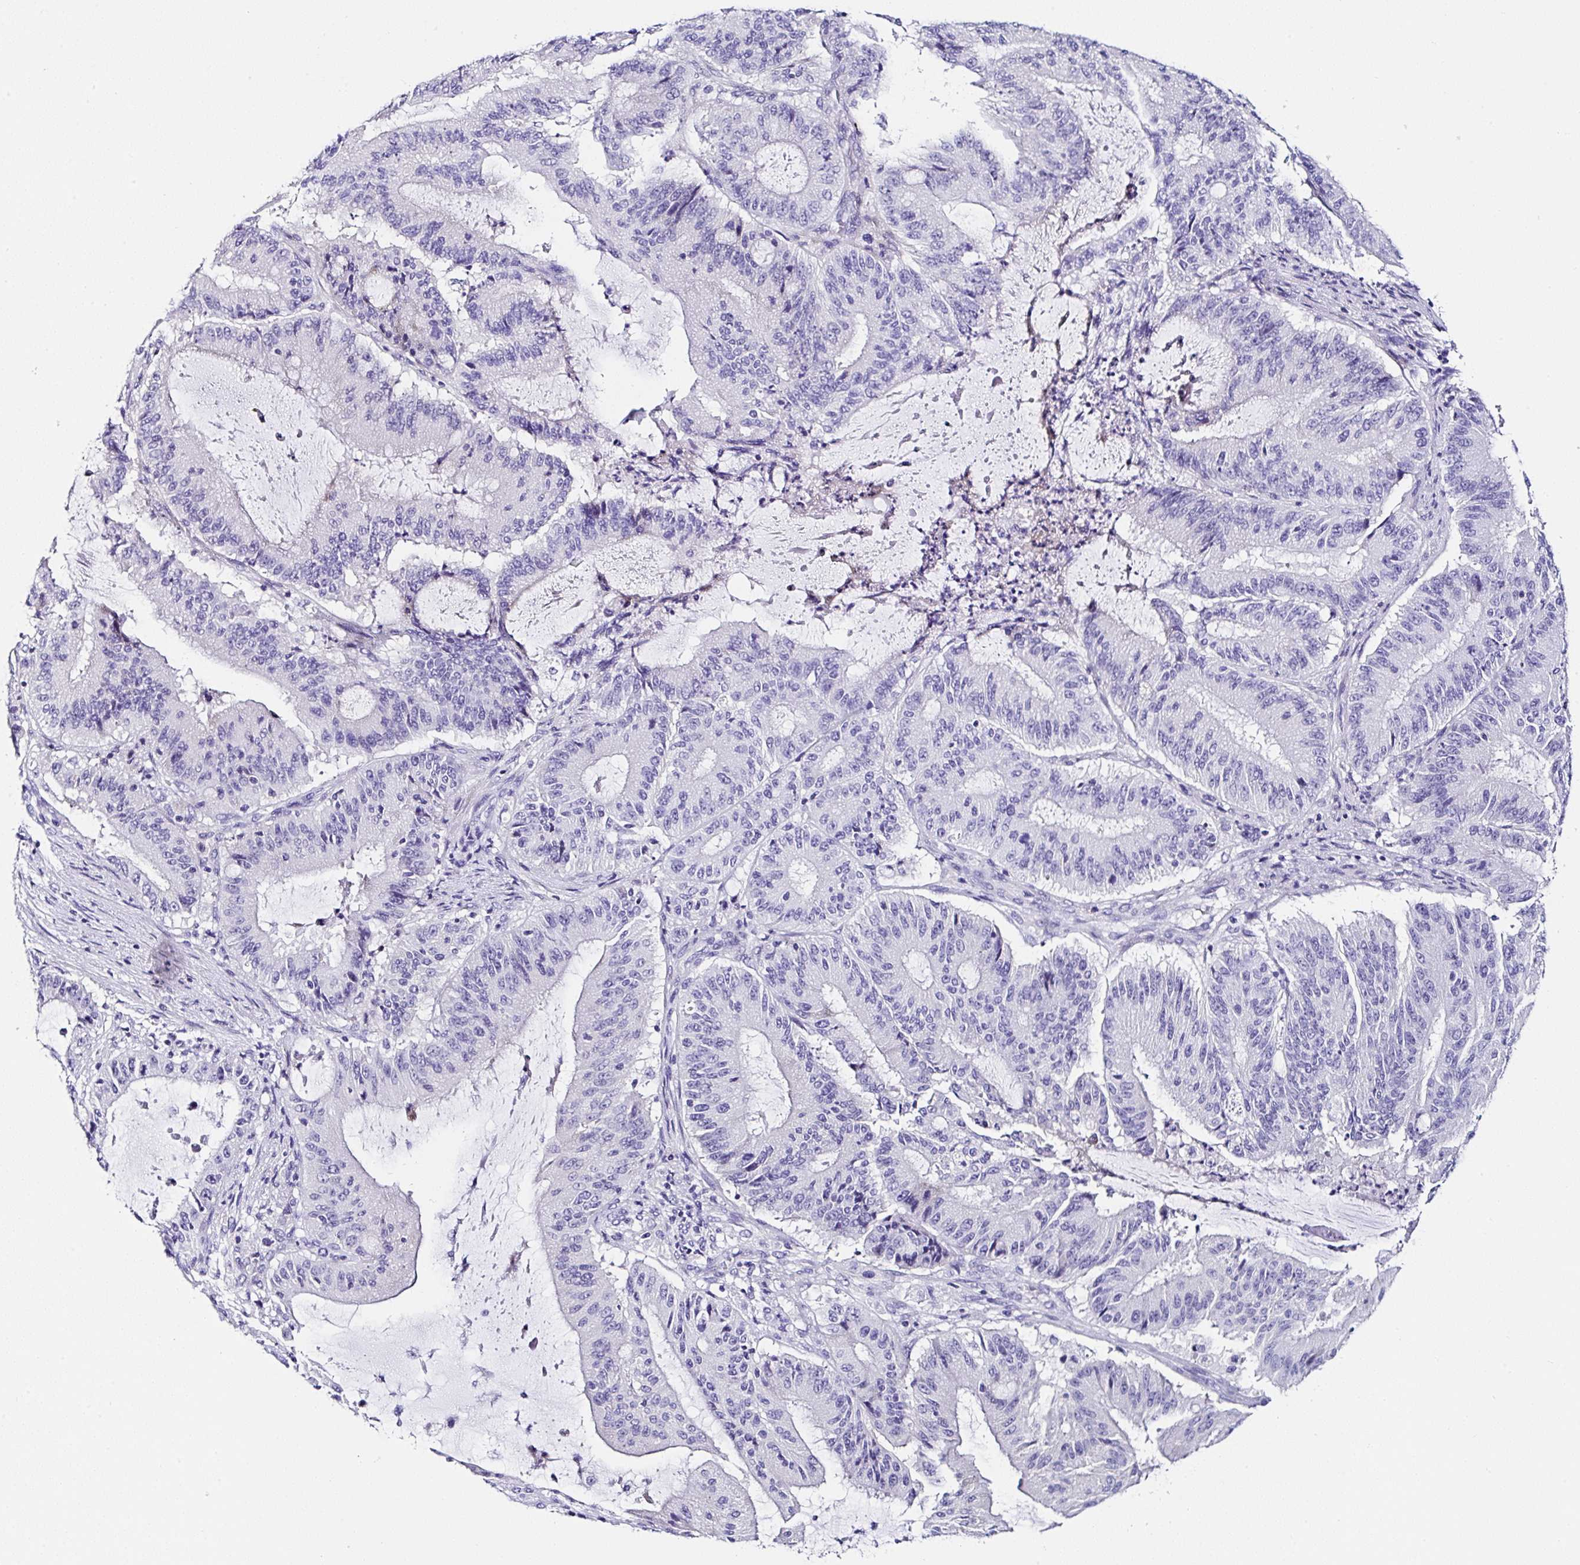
{"staining": {"intensity": "negative", "quantity": "none", "location": "none"}, "tissue": "liver cancer", "cell_type": "Tumor cells", "image_type": "cancer", "snomed": [{"axis": "morphology", "description": "Normal tissue, NOS"}, {"axis": "morphology", "description": "Cholangiocarcinoma"}, {"axis": "topography", "description": "Liver"}, {"axis": "topography", "description": "Peripheral nerve tissue"}], "caption": "Cholangiocarcinoma (liver) stained for a protein using immunohistochemistry (IHC) displays no positivity tumor cells.", "gene": "UGT3A1", "patient": {"sex": "female", "age": 73}}